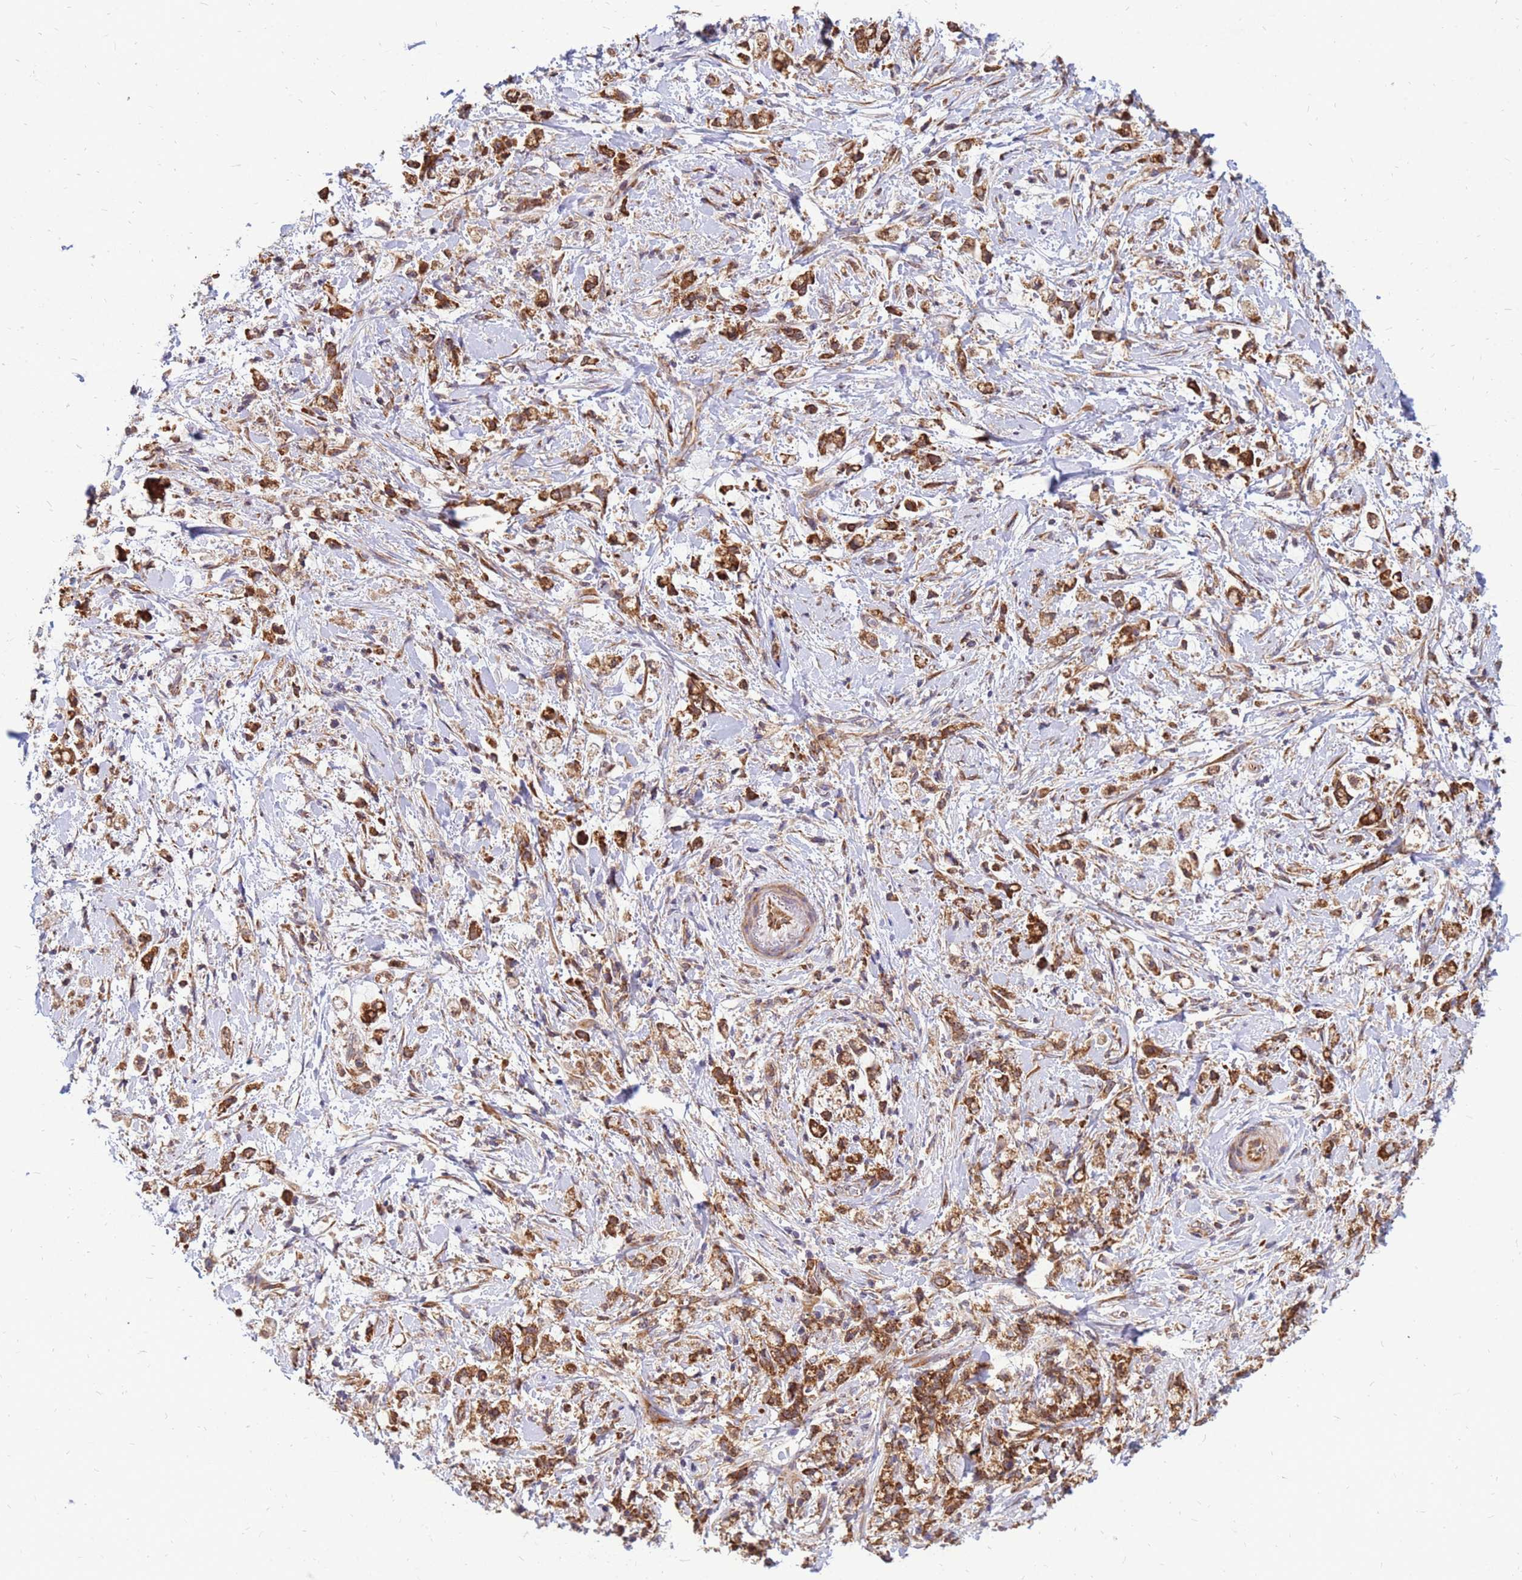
{"staining": {"intensity": "moderate", "quantity": ">75%", "location": "cytoplasmic/membranous"}, "tissue": "stomach cancer", "cell_type": "Tumor cells", "image_type": "cancer", "snomed": [{"axis": "morphology", "description": "Adenocarcinoma, NOS"}, {"axis": "topography", "description": "Stomach"}], "caption": "An immunohistochemistry (IHC) image of neoplastic tissue is shown. Protein staining in brown labels moderate cytoplasmic/membranous positivity in stomach adenocarcinoma within tumor cells.", "gene": "RPL8", "patient": {"sex": "female", "age": 60}}